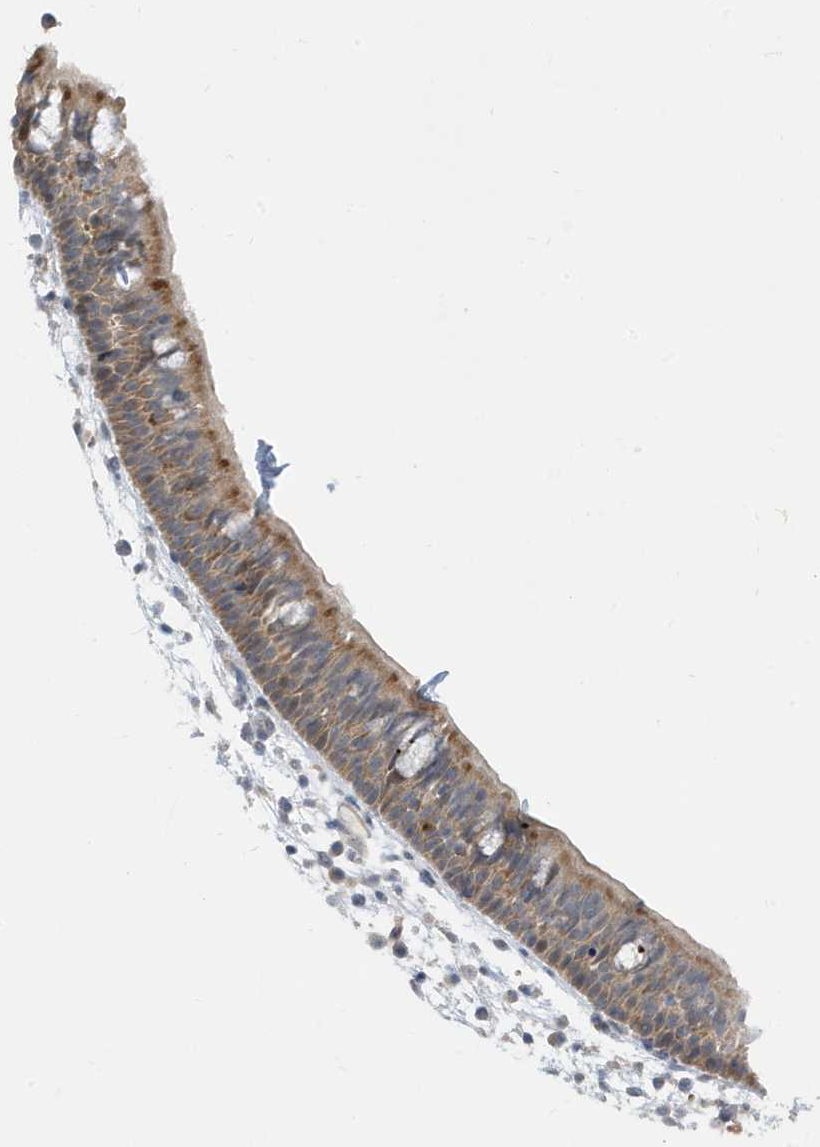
{"staining": {"intensity": "moderate", "quantity": ">75%", "location": "cytoplasmic/membranous"}, "tissue": "nasopharynx", "cell_type": "Respiratory epithelial cells", "image_type": "normal", "snomed": [{"axis": "morphology", "description": "Normal tissue, NOS"}, {"axis": "morphology", "description": "Inflammation, NOS"}, {"axis": "morphology", "description": "Malignant melanoma, Metastatic site"}, {"axis": "topography", "description": "Nasopharynx"}], "caption": "DAB (3,3'-diaminobenzidine) immunohistochemical staining of benign nasopharynx shows moderate cytoplasmic/membranous protein expression in approximately >75% of respiratory epithelial cells.", "gene": "ATP13A5", "patient": {"sex": "male", "age": 70}}